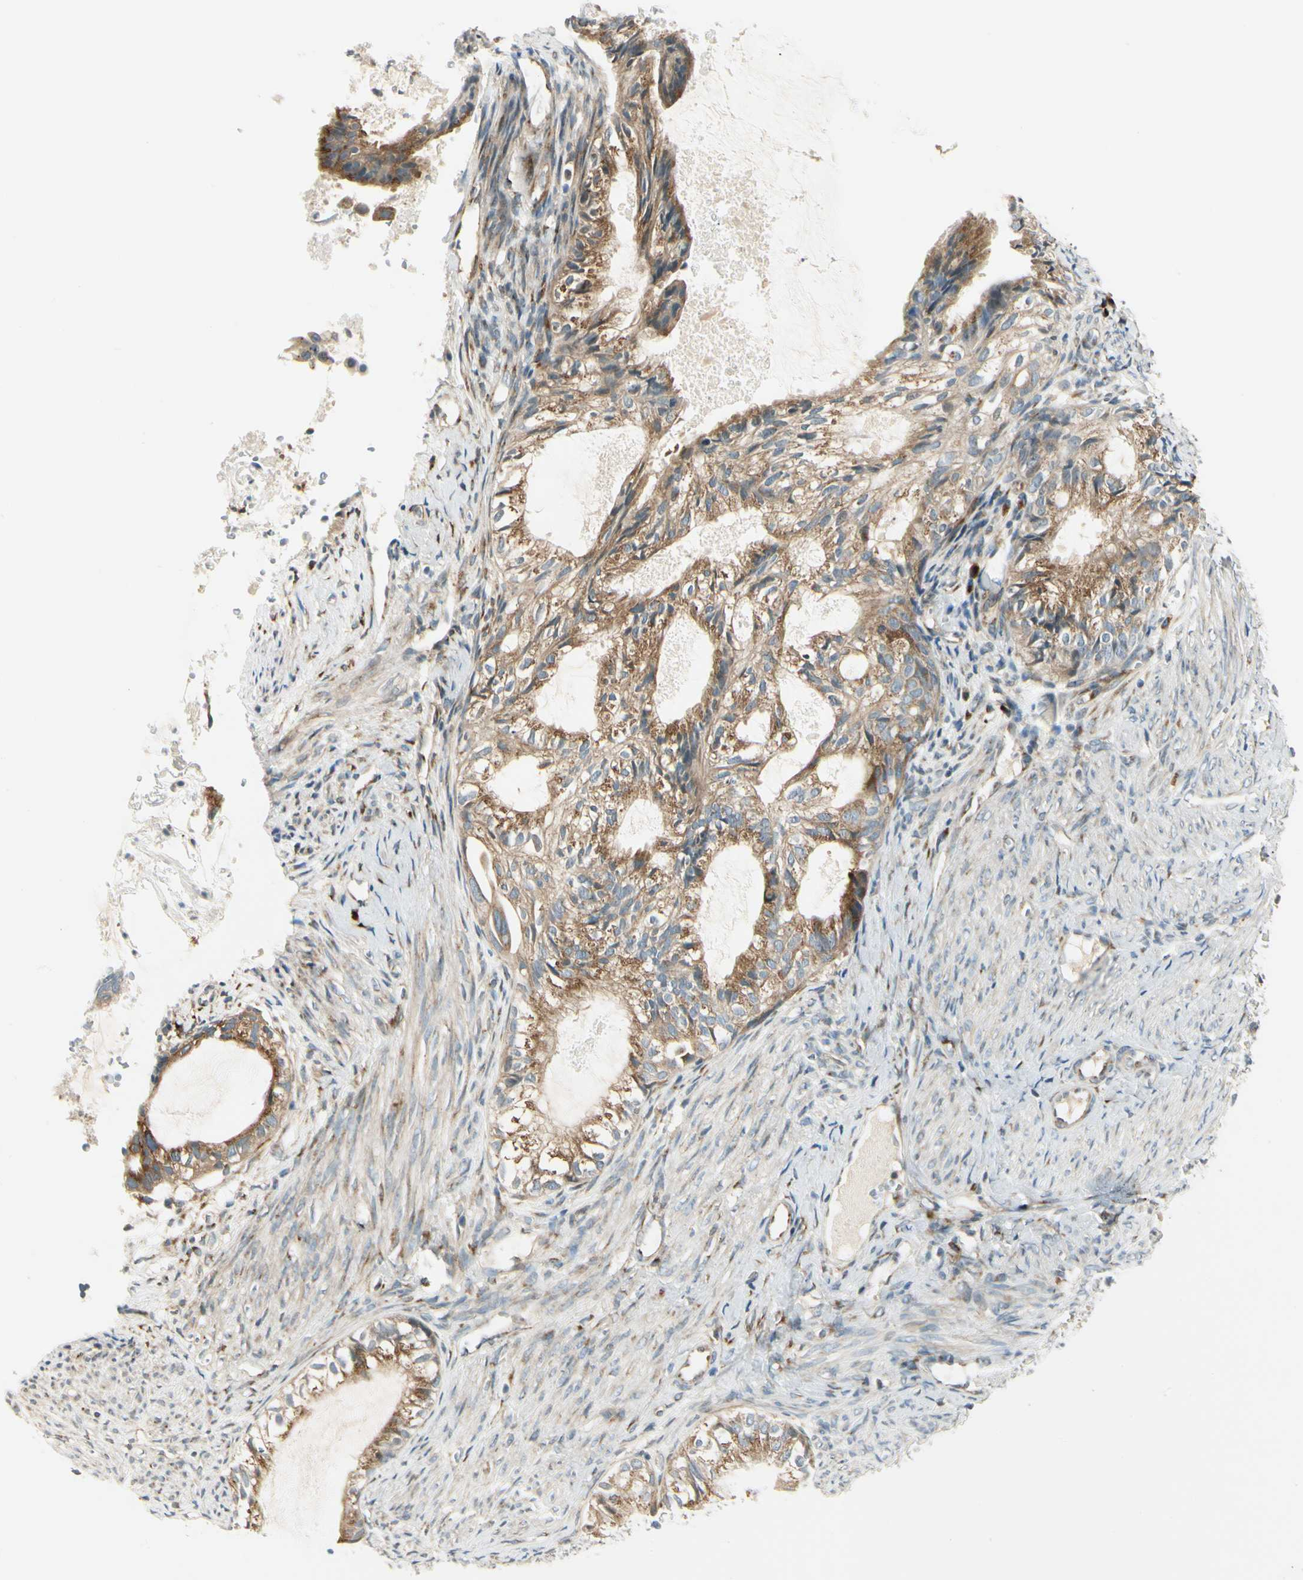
{"staining": {"intensity": "moderate", "quantity": ">75%", "location": "cytoplasmic/membranous"}, "tissue": "cervical cancer", "cell_type": "Tumor cells", "image_type": "cancer", "snomed": [{"axis": "morphology", "description": "Normal tissue, NOS"}, {"axis": "morphology", "description": "Adenocarcinoma, NOS"}, {"axis": "topography", "description": "Cervix"}, {"axis": "topography", "description": "Endometrium"}], "caption": "Immunohistochemistry image of adenocarcinoma (cervical) stained for a protein (brown), which exhibits medium levels of moderate cytoplasmic/membranous positivity in approximately >75% of tumor cells.", "gene": "MANSC1", "patient": {"sex": "female", "age": 86}}